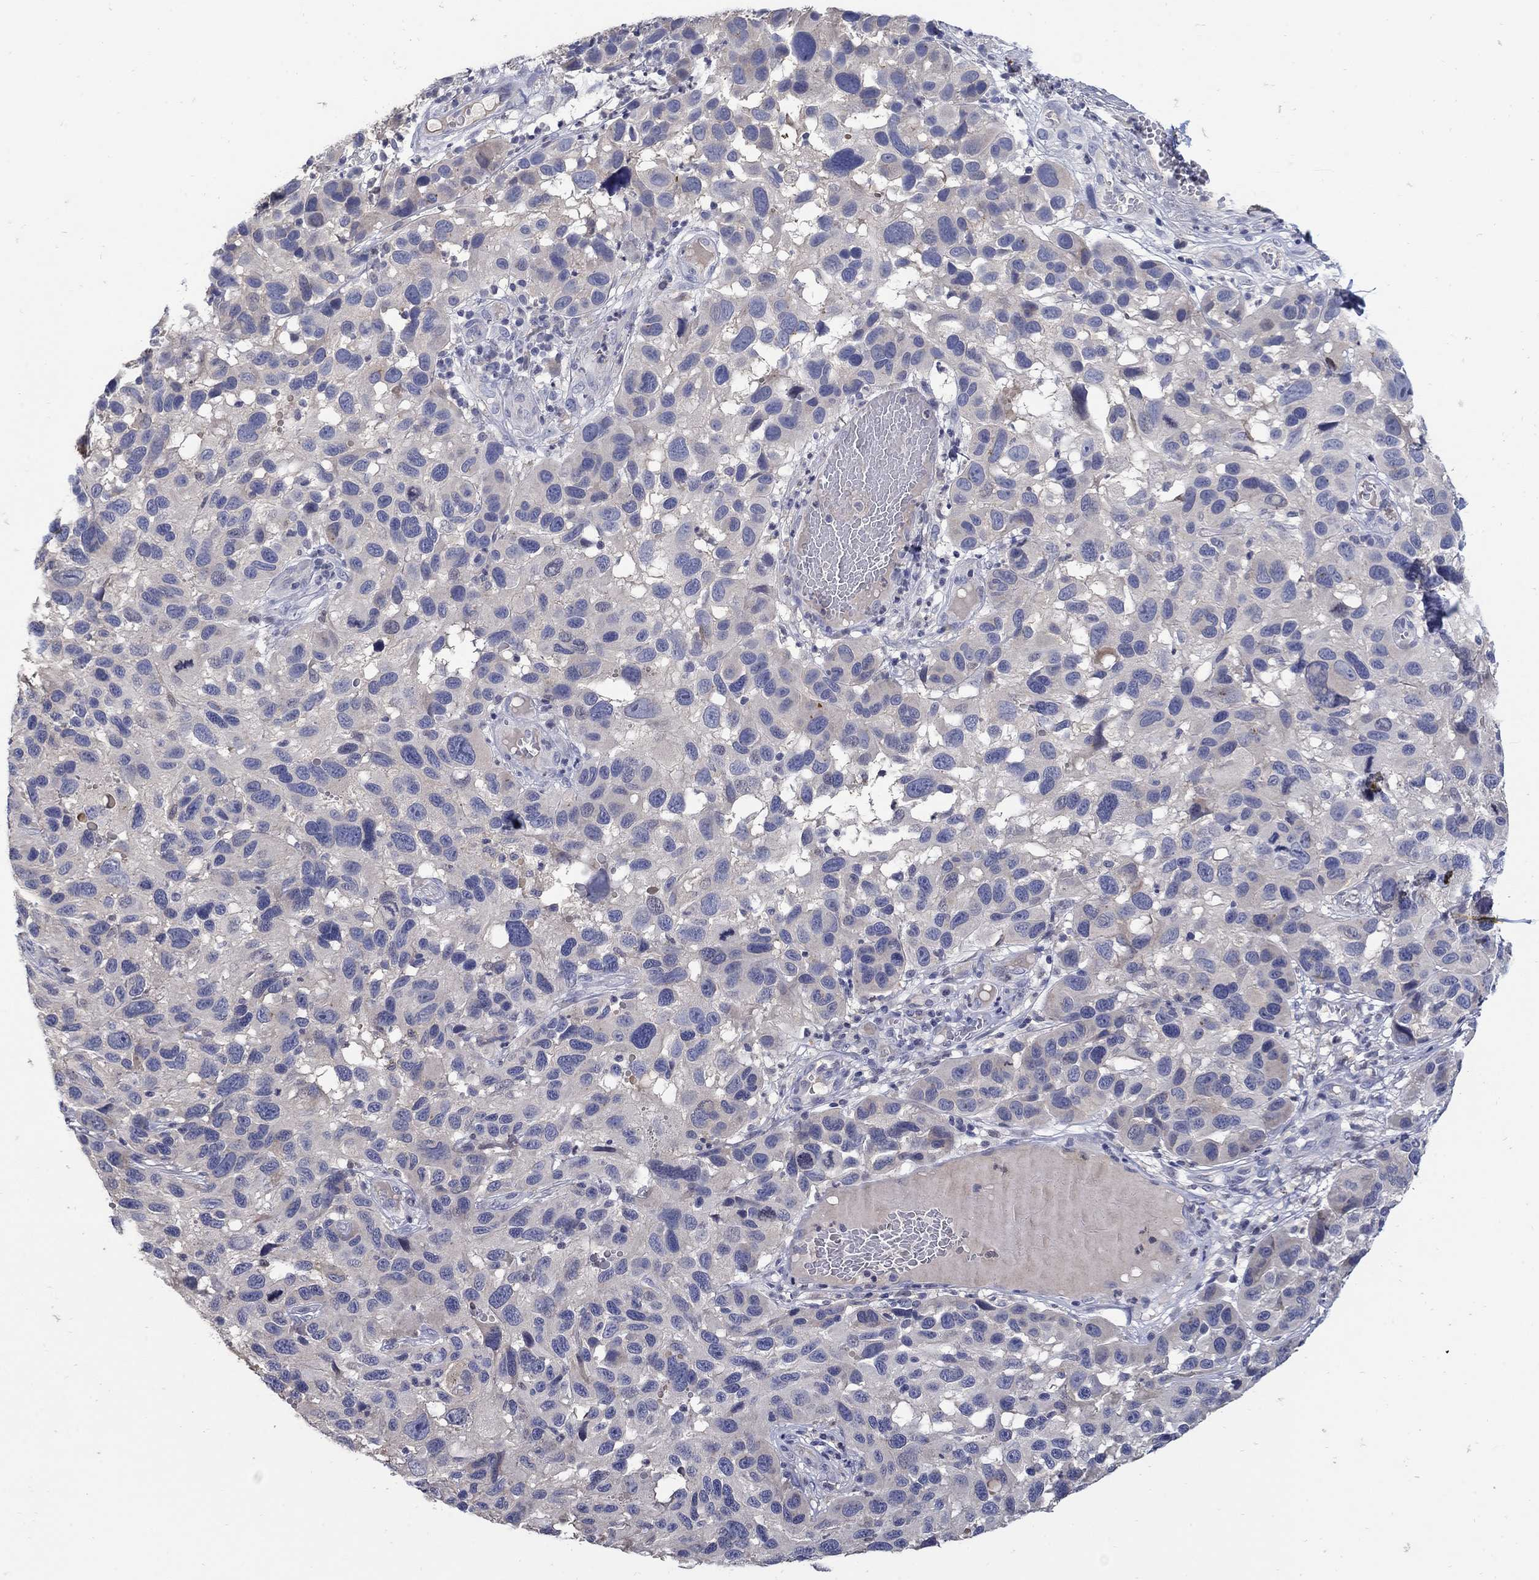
{"staining": {"intensity": "negative", "quantity": "none", "location": "none"}, "tissue": "melanoma", "cell_type": "Tumor cells", "image_type": "cancer", "snomed": [{"axis": "morphology", "description": "Malignant melanoma, NOS"}, {"axis": "topography", "description": "Skin"}], "caption": "Protein analysis of malignant melanoma shows no significant positivity in tumor cells.", "gene": "CETN1", "patient": {"sex": "male", "age": 53}}